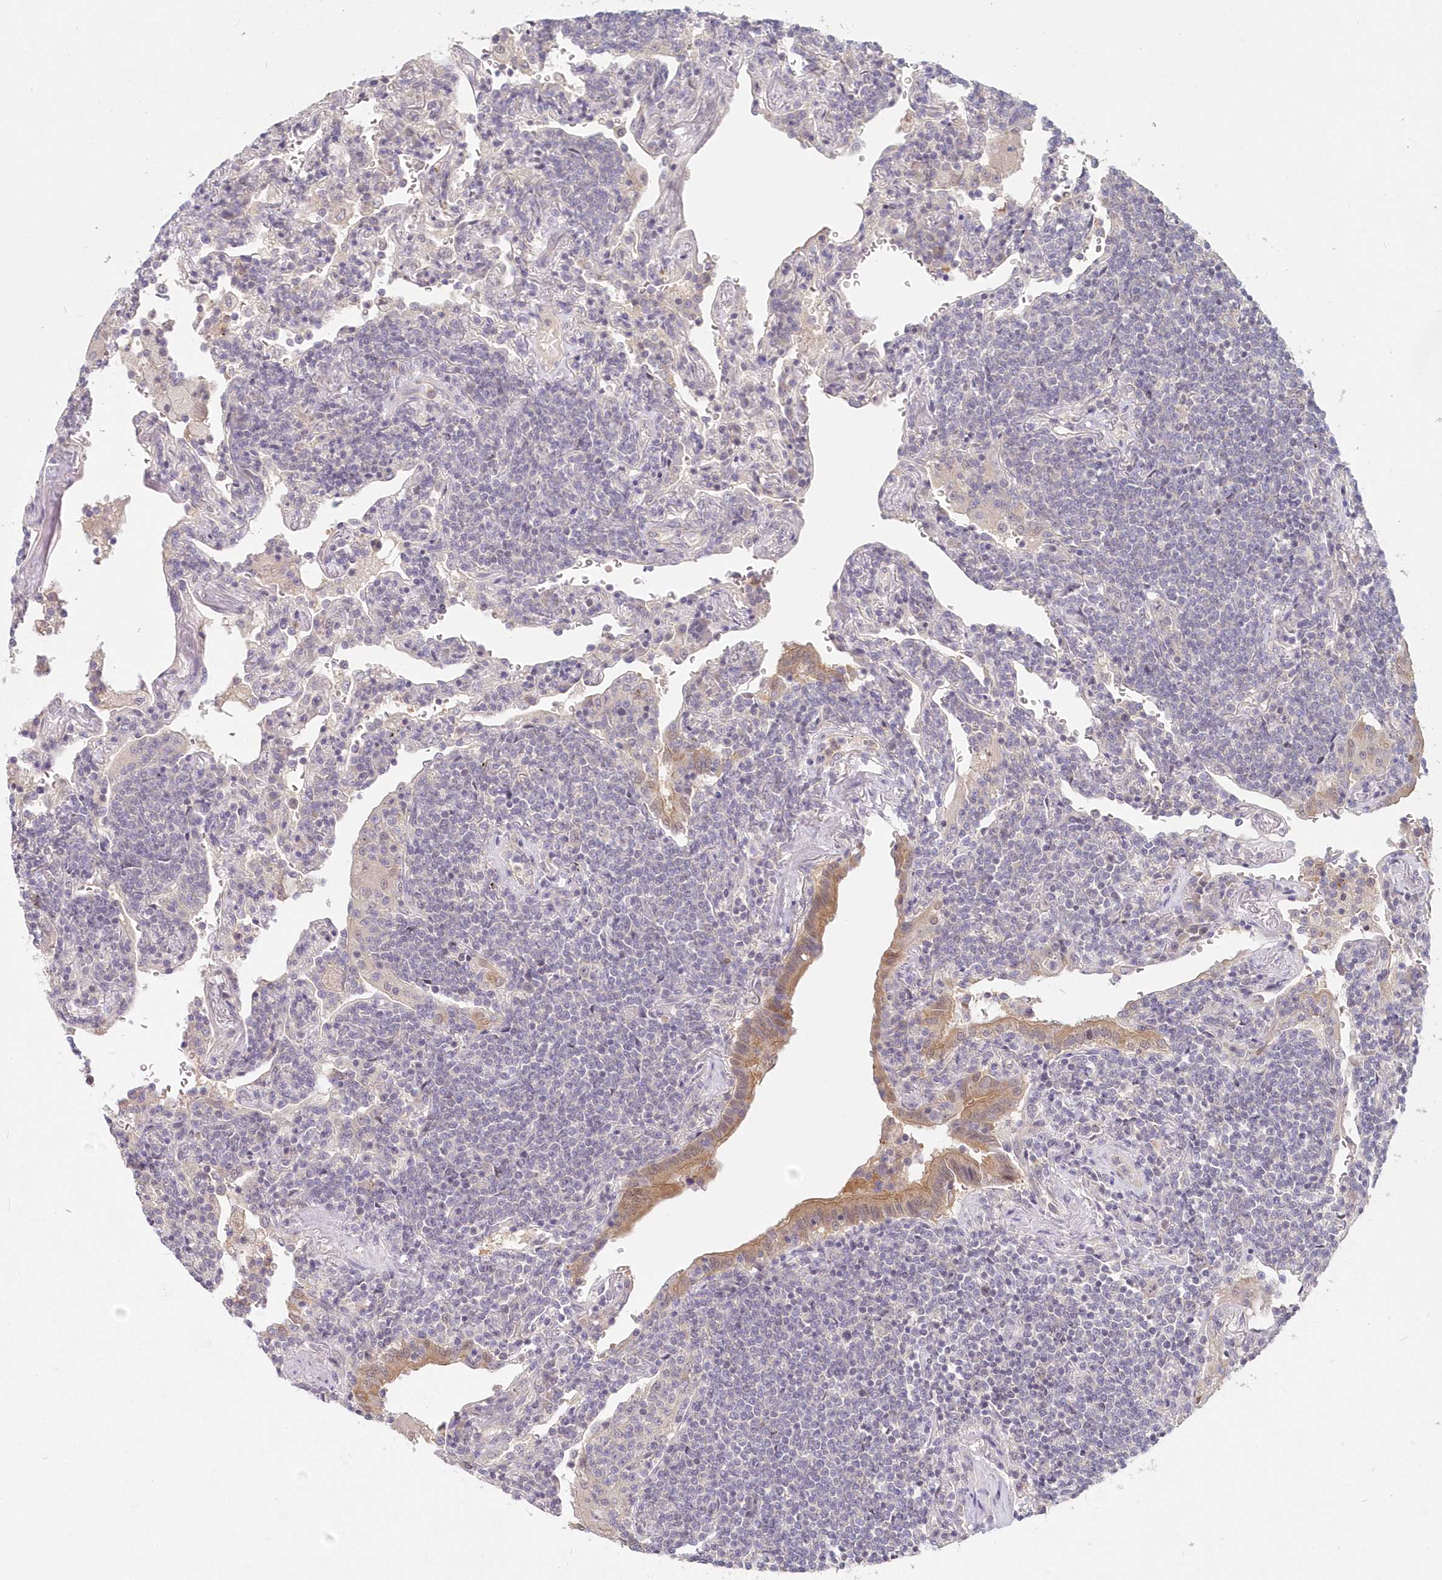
{"staining": {"intensity": "negative", "quantity": "none", "location": "none"}, "tissue": "lymphoma", "cell_type": "Tumor cells", "image_type": "cancer", "snomed": [{"axis": "morphology", "description": "Malignant lymphoma, non-Hodgkin's type, Low grade"}, {"axis": "topography", "description": "Lung"}], "caption": "Image shows no protein expression in tumor cells of malignant lymphoma, non-Hodgkin's type (low-grade) tissue. (DAB immunohistochemistry visualized using brightfield microscopy, high magnification).", "gene": "KATNA1", "patient": {"sex": "female", "age": 71}}